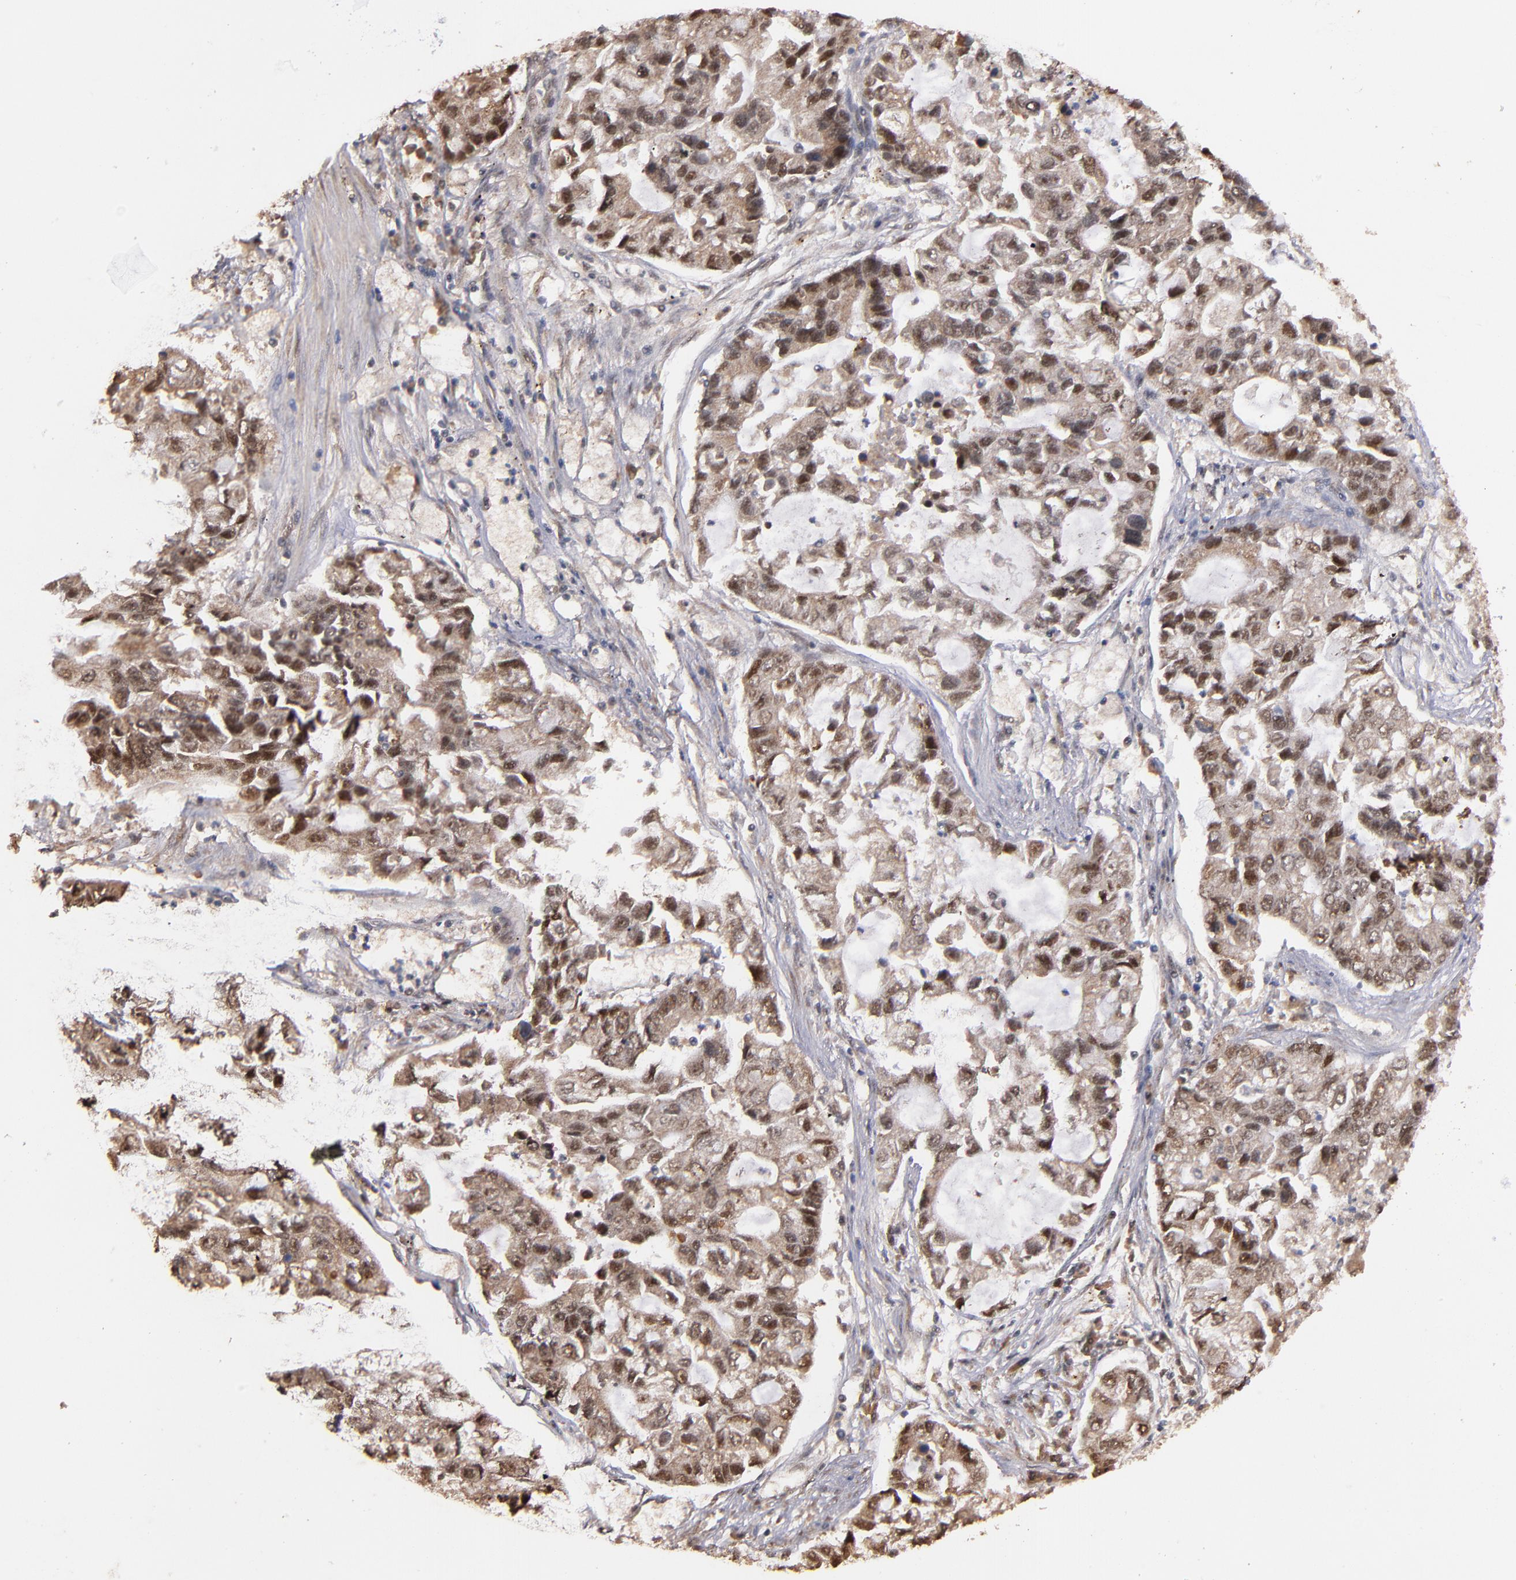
{"staining": {"intensity": "moderate", "quantity": ">75%", "location": "cytoplasmic/membranous,nuclear"}, "tissue": "lung cancer", "cell_type": "Tumor cells", "image_type": "cancer", "snomed": [{"axis": "morphology", "description": "Adenocarcinoma, NOS"}, {"axis": "topography", "description": "Lung"}], "caption": "Immunohistochemical staining of lung cancer demonstrates medium levels of moderate cytoplasmic/membranous and nuclear protein positivity in approximately >75% of tumor cells. Nuclei are stained in blue.", "gene": "EAPP", "patient": {"sex": "female", "age": 51}}